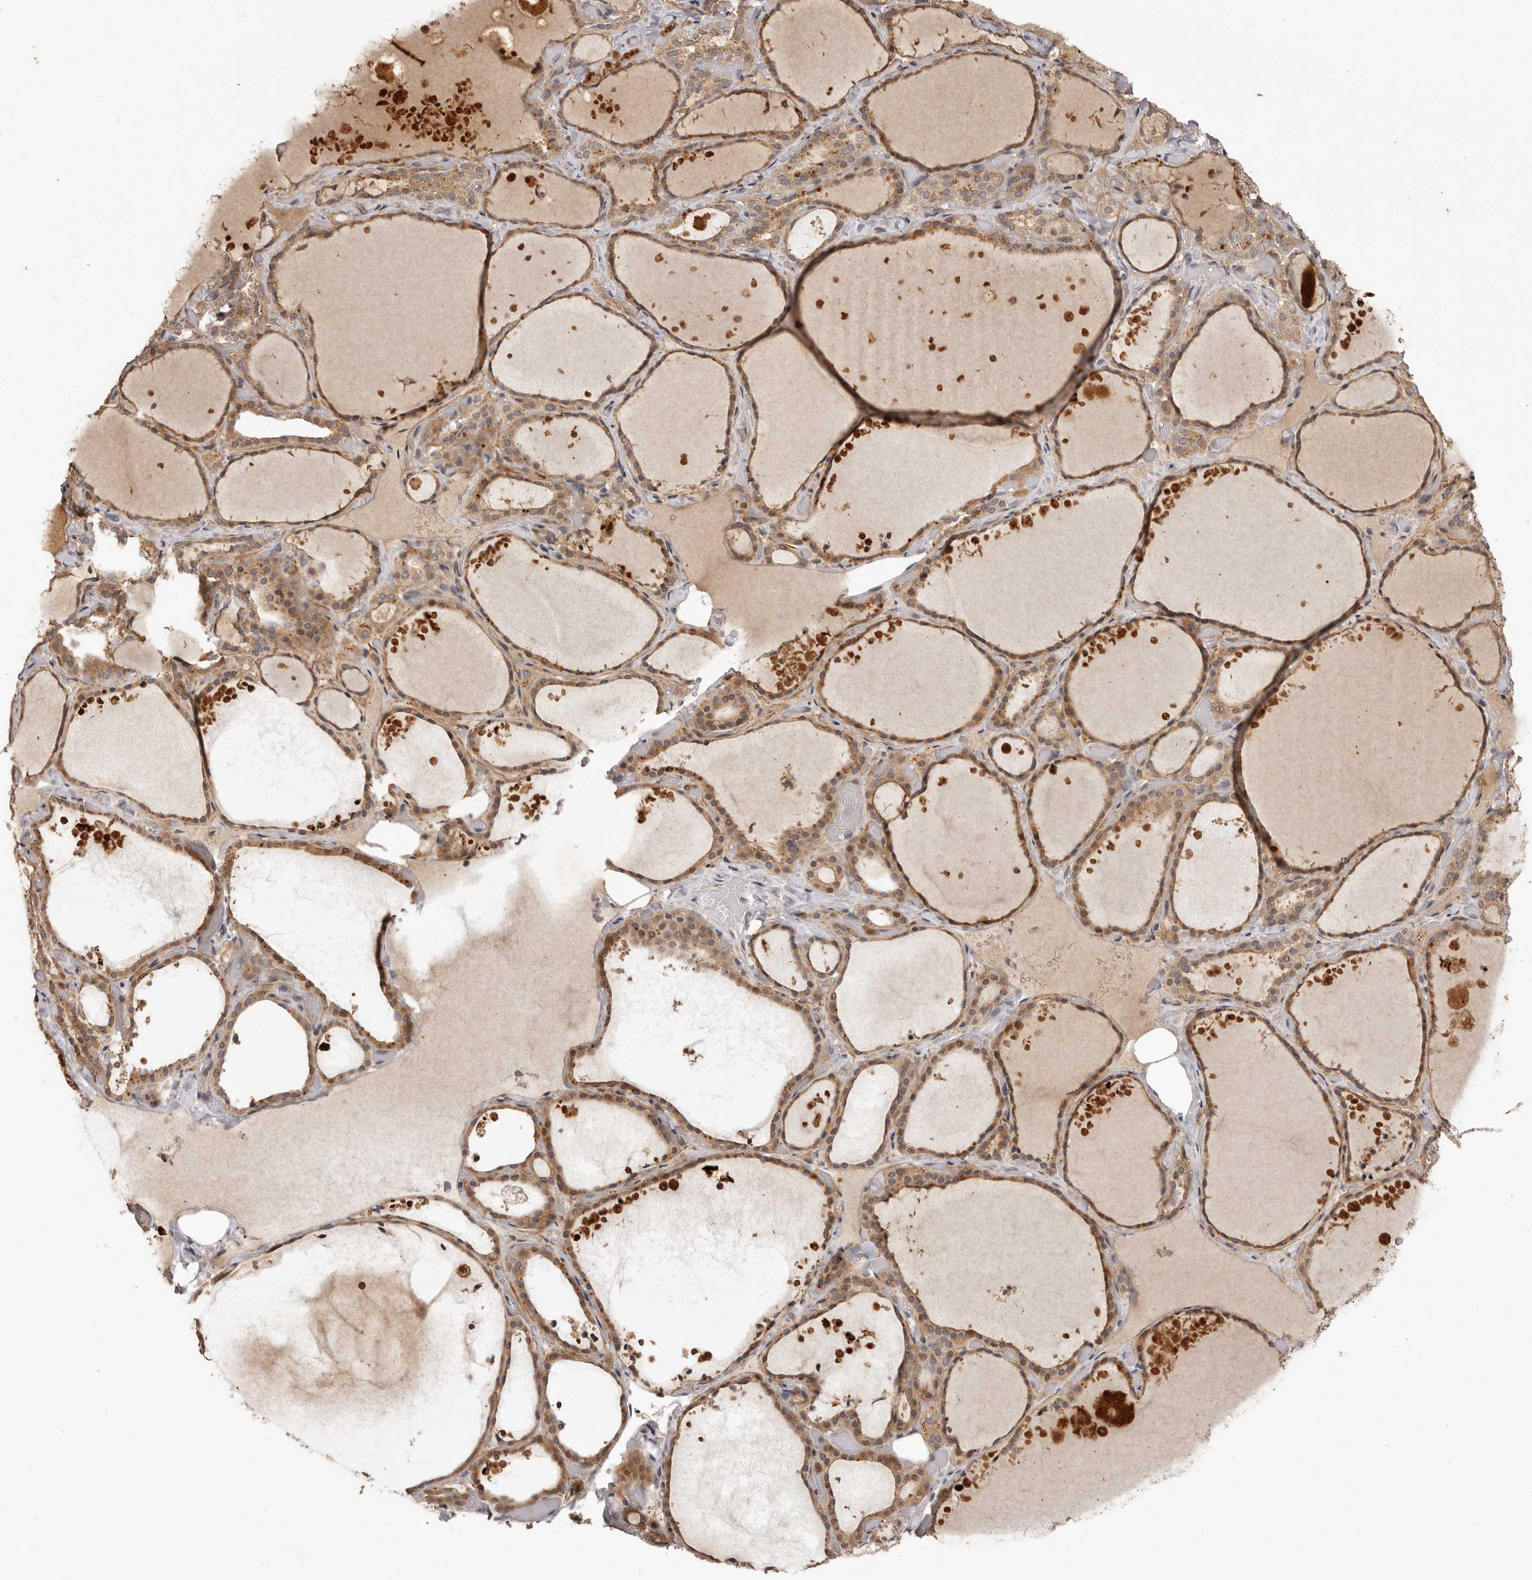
{"staining": {"intensity": "moderate", "quantity": ">75%", "location": "cytoplasmic/membranous"}, "tissue": "thyroid gland", "cell_type": "Glandular cells", "image_type": "normal", "snomed": [{"axis": "morphology", "description": "Normal tissue, NOS"}, {"axis": "topography", "description": "Thyroid gland"}], "caption": "IHC of benign human thyroid gland reveals medium levels of moderate cytoplasmic/membranous staining in approximately >75% of glandular cells.", "gene": "RNF187", "patient": {"sex": "female", "age": 44}}